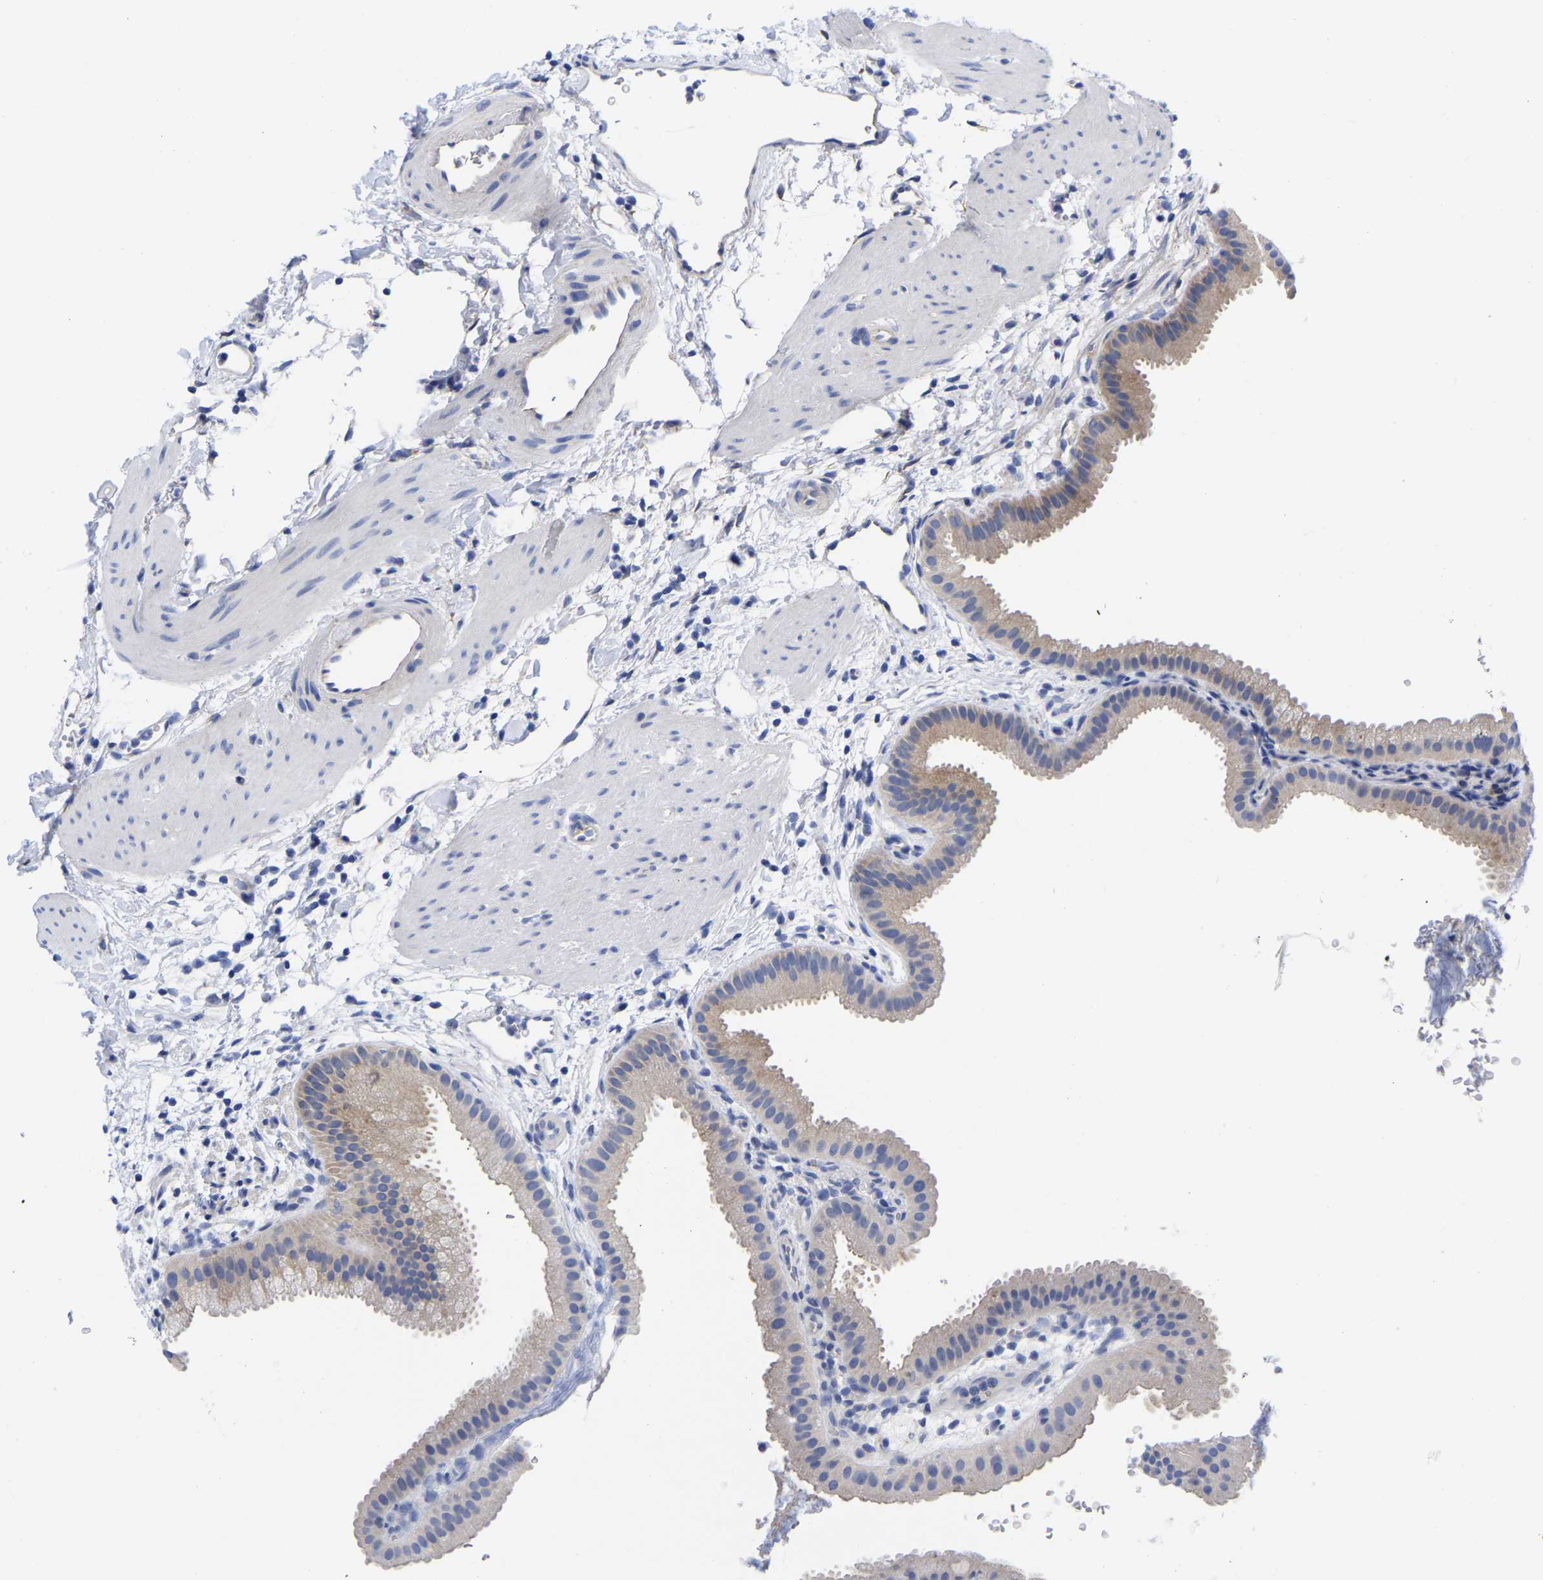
{"staining": {"intensity": "moderate", "quantity": "25%-75%", "location": "cytoplasmic/membranous"}, "tissue": "gallbladder", "cell_type": "Glandular cells", "image_type": "normal", "snomed": [{"axis": "morphology", "description": "Normal tissue, NOS"}, {"axis": "topography", "description": "Gallbladder"}], "caption": "Human gallbladder stained for a protein (brown) demonstrates moderate cytoplasmic/membranous positive staining in approximately 25%-75% of glandular cells.", "gene": "CFAP298", "patient": {"sex": "female", "age": 64}}